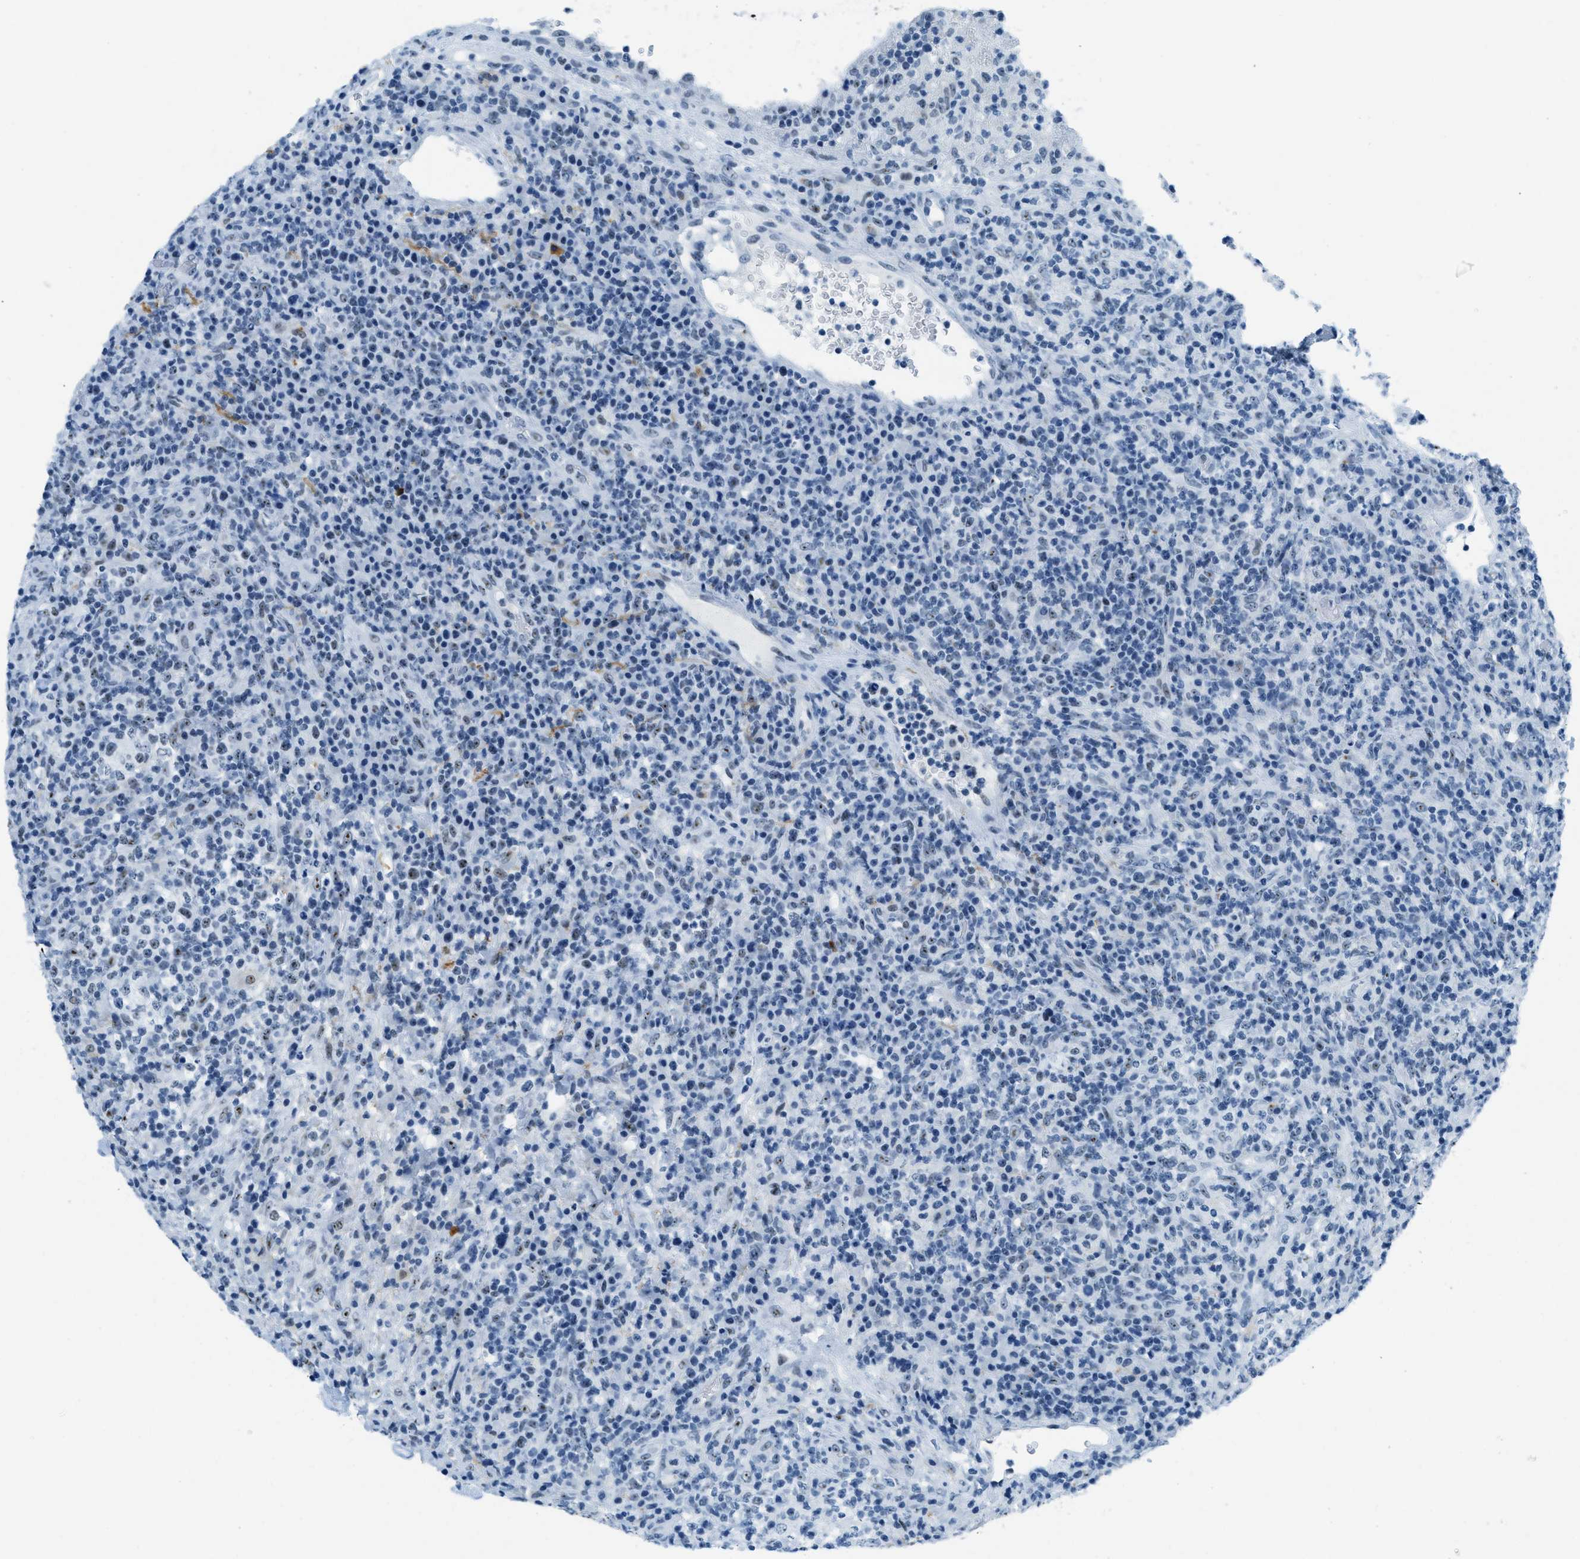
{"staining": {"intensity": "moderate", "quantity": "<25%", "location": "nuclear"}, "tissue": "lymphoma", "cell_type": "Tumor cells", "image_type": "cancer", "snomed": [{"axis": "morphology", "description": "Malignant lymphoma, non-Hodgkin's type, High grade"}, {"axis": "topography", "description": "Lymph node"}], "caption": "Immunohistochemistry (DAB (3,3'-diaminobenzidine)) staining of human malignant lymphoma, non-Hodgkin's type (high-grade) exhibits moderate nuclear protein positivity in approximately <25% of tumor cells.", "gene": "PLA2G2A", "patient": {"sex": "female", "age": 76}}